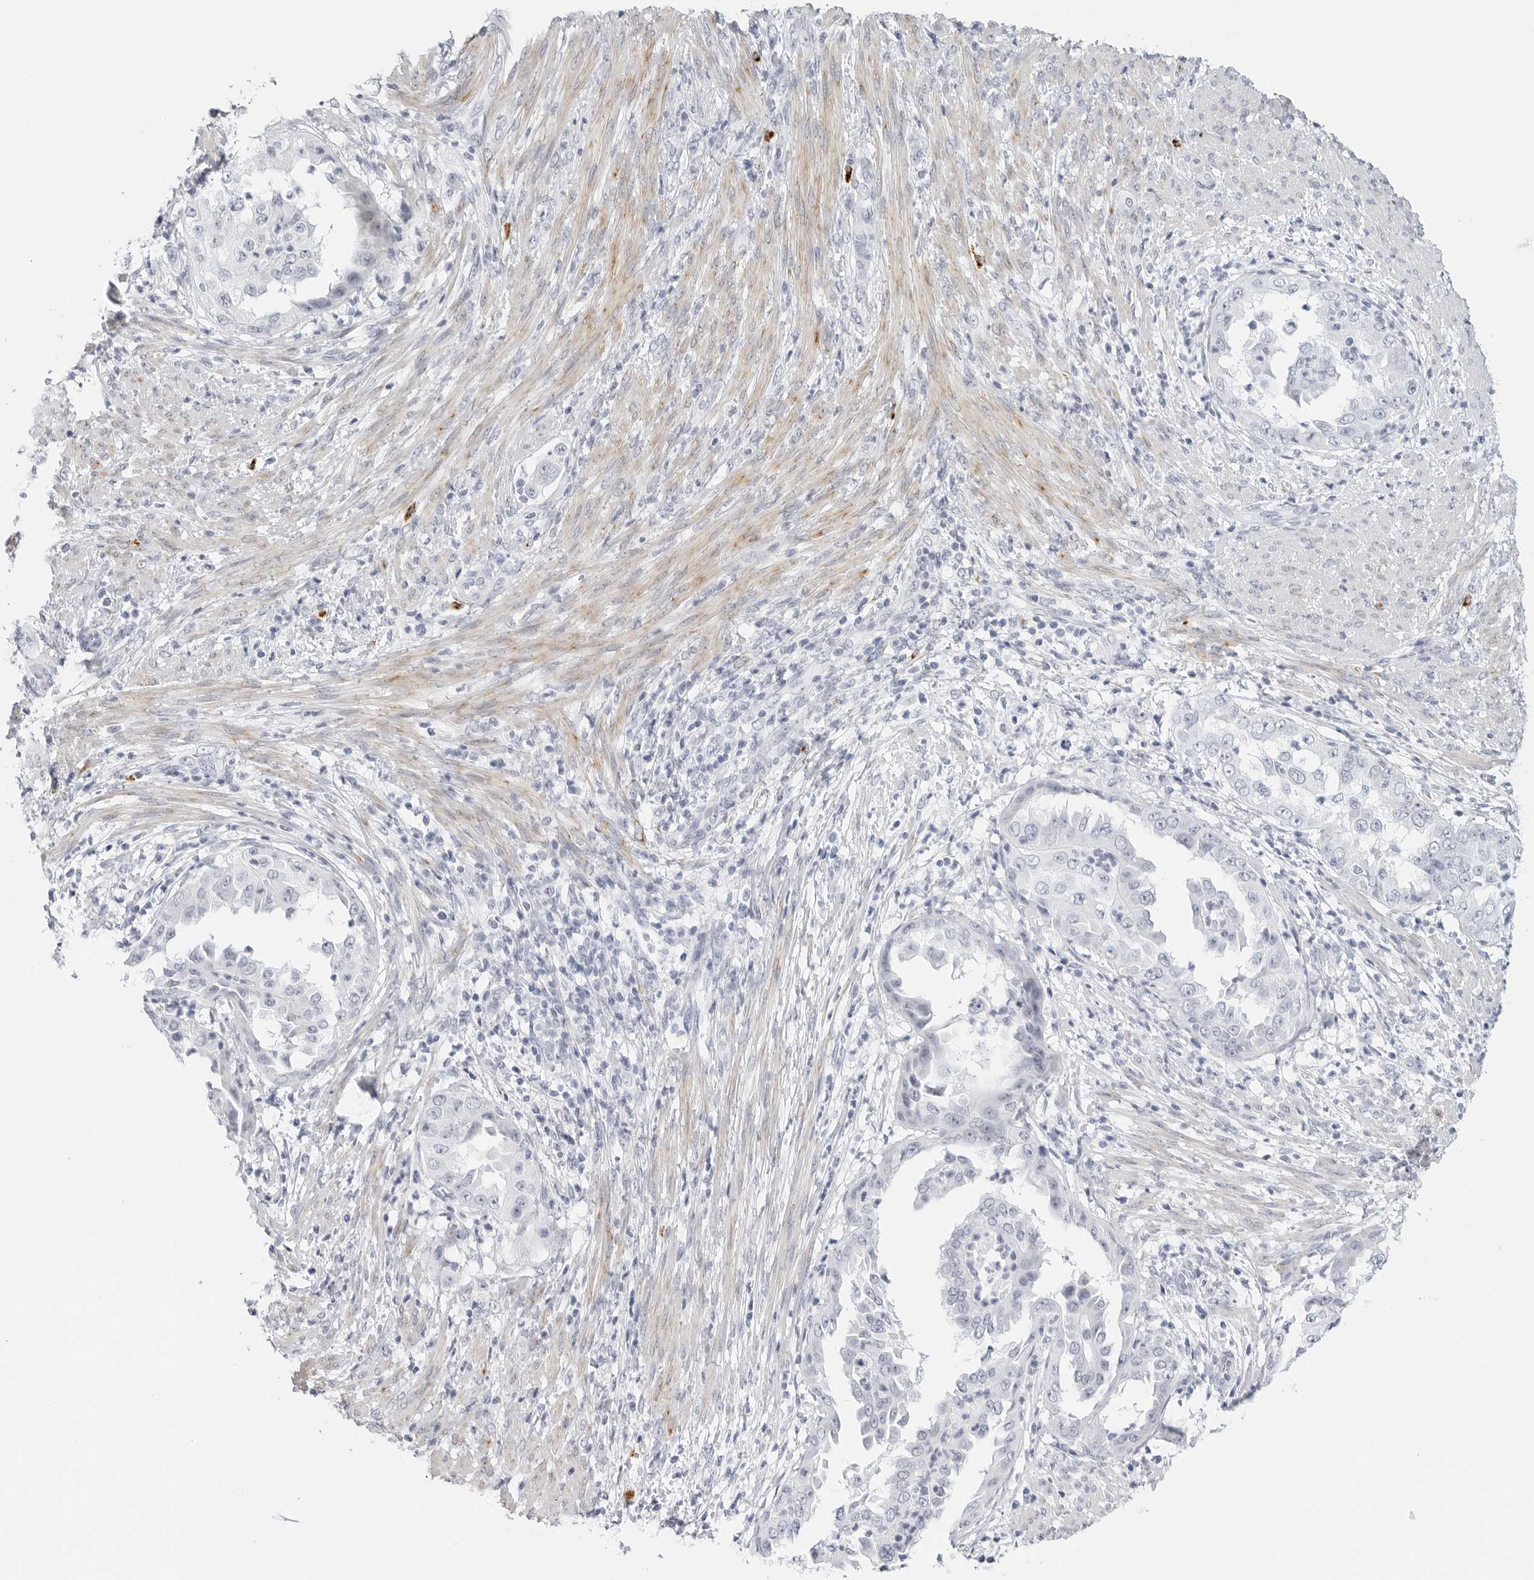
{"staining": {"intensity": "negative", "quantity": "none", "location": "none"}, "tissue": "endometrial cancer", "cell_type": "Tumor cells", "image_type": "cancer", "snomed": [{"axis": "morphology", "description": "Adenocarcinoma, NOS"}, {"axis": "topography", "description": "Endometrium"}], "caption": "This photomicrograph is of endometrial cancer stained with IHC to label a protein in brown with the nuclei are counter-stained blue. There is no positivity in tumor cells.", "gene": "HSPB7", "patient": {"sex": "female", "age": 85}}